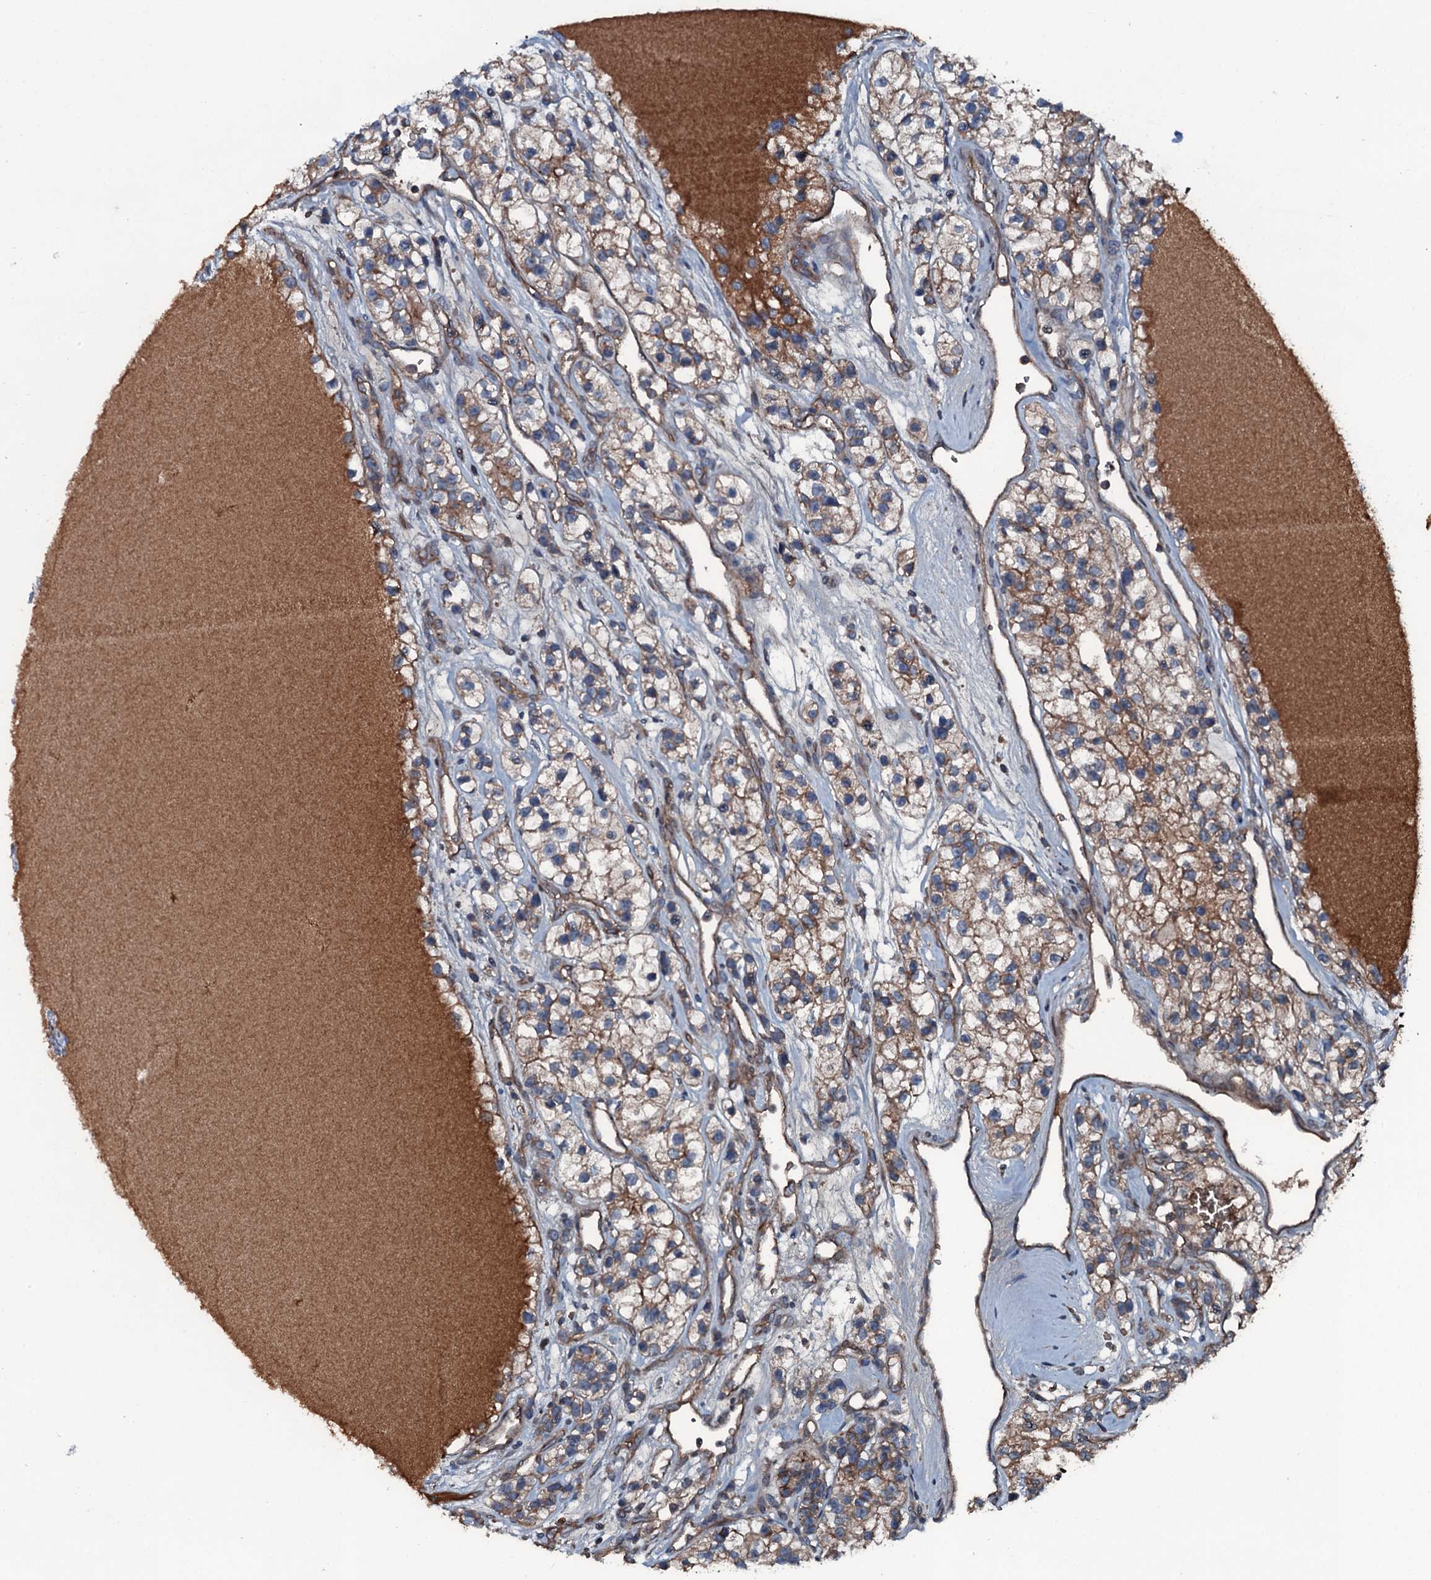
{"staining": {"intensity": "moderate", "quantity": ">75%", "location": "cytoplasmic/membranous"}, "tissue": "renal cancer", "cell_type": "Tumor cells", "image_type": "cancer", "snomed": [{"axis": "morphology", "description": "Adenocarcinoma, NOS"}, {"axis": "topography", "description": "Kidney"}], "caption": "An immunohistochemistry (IHC) image of tumor tissue is shown. Protein staining in brown labels moderate cytoplasmic/membranous positivity in adenocarcinoma (renal) within tumor cells. Using DAB (brown) and hematoxylin (blue) stains, captured at high magnification using brightfield microscopy.", "gene": "TRIM7", "patient": {"sex": "female", "age": 57}}